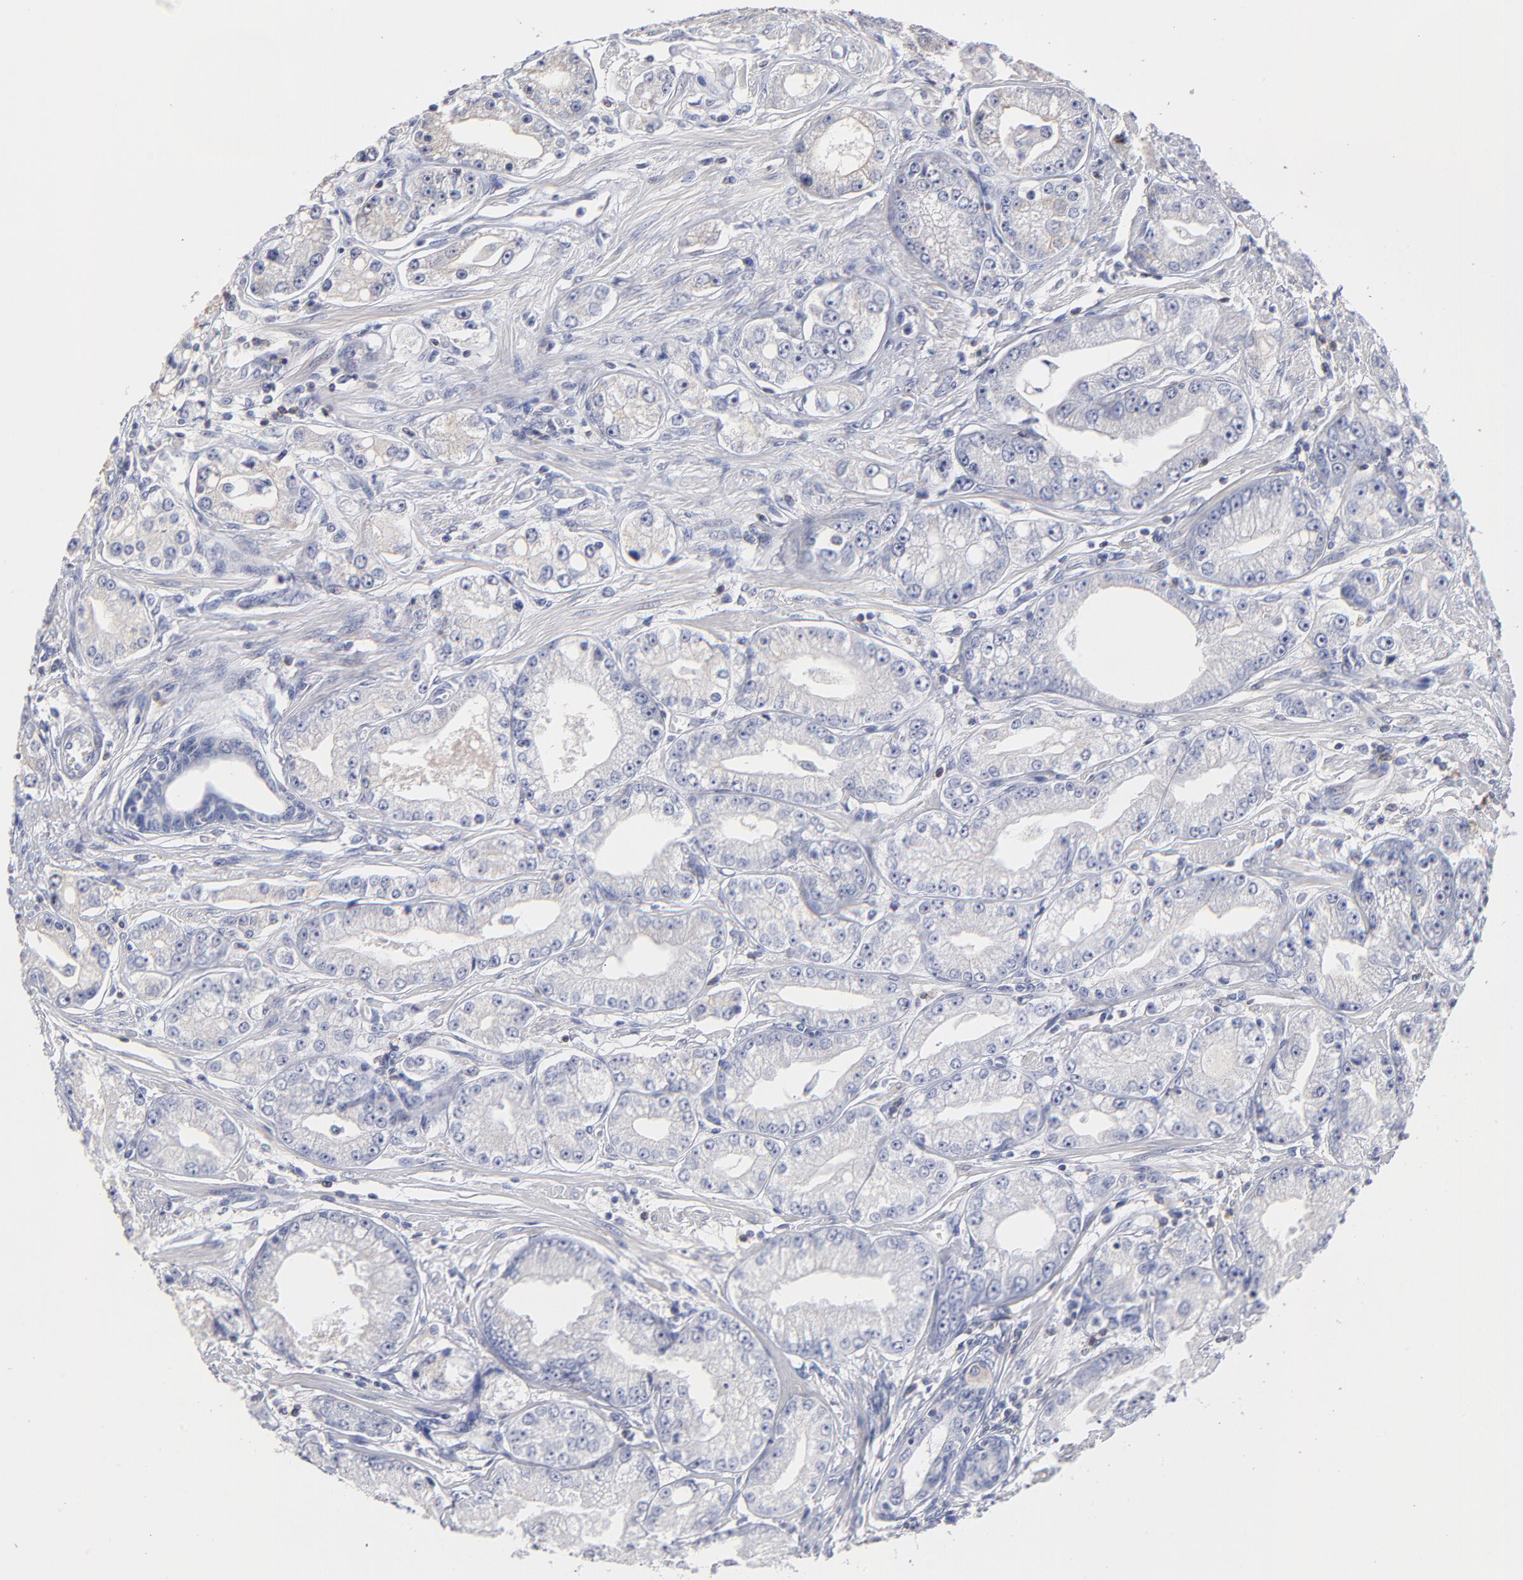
{"staining": {"intensity": "negative", "quantity": "none", "location": "none"}, "tissue": "prostate cancer", "cell_type": "Tumor cells", "image_type": "cancer", "snomed": [{"axis": "morphology", "description": "Adenocarcinoma, Medium grade"}, {"axis": "topography", "description": "Prostate"}], "caption": "High magnification brightfield microscopy of prostate cancer (adenocarcinoma (medium-grade)) stained with DAB (brown) and counterstained with hematoxylin (blue): tumor cells show no significant expression.", "gene": "TRAT1", "patient": {"sex": "male", "age": 72}}